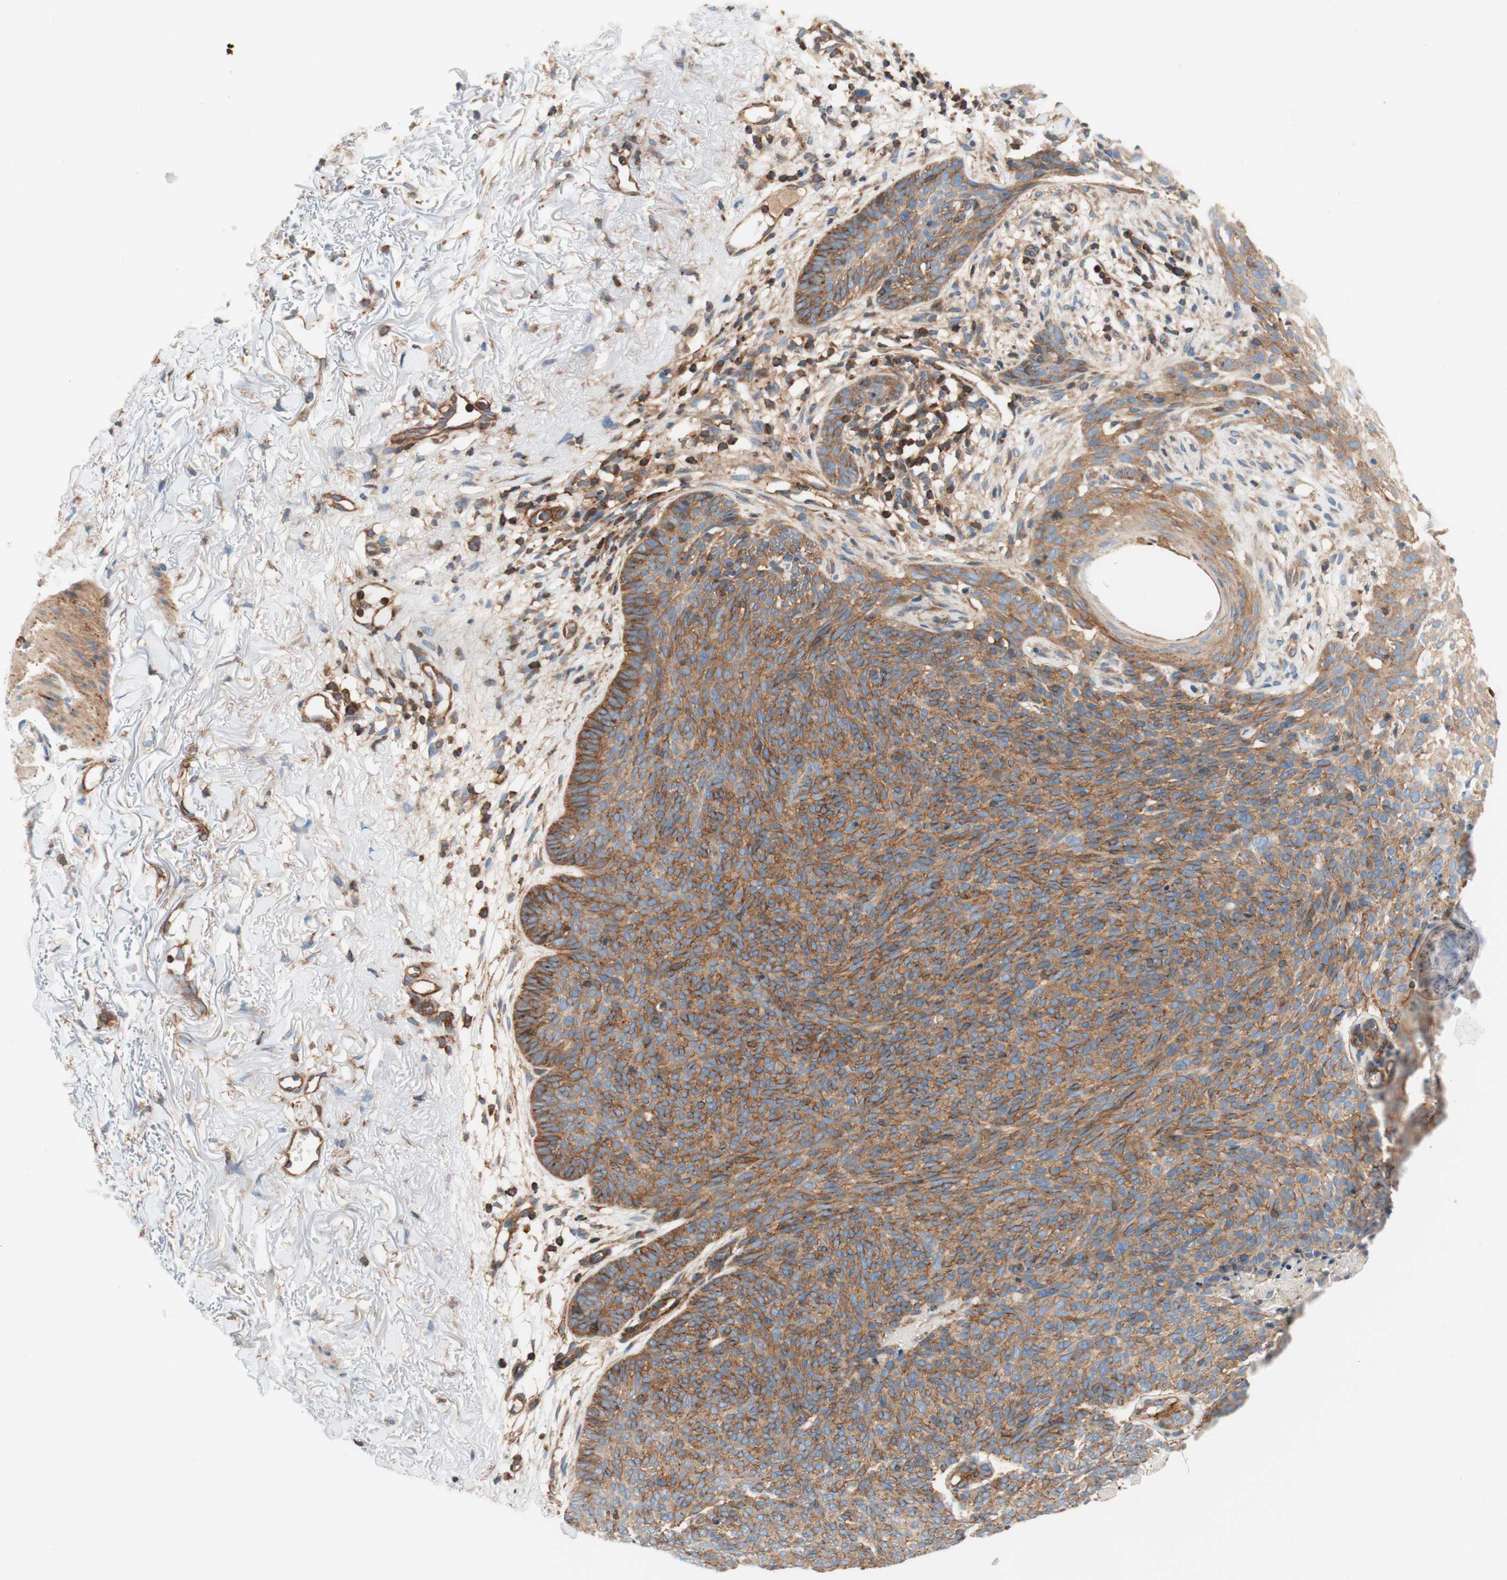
{"staining": {"intensity": "moderate", "quantity": ">75%", "location": "cytoplasmic/membranous"}, "tissue": "skin cancer", "cell_type": "Tumor cells", "image_type": "cancer", "snomed": [{"axis": "morphology", "description": "Normal tissue, NOS"}, {"axis": "morphology", "description": "Basal cell carcinoma"}, {"axis": "topography", "description": "Skin"}], "caption": "Tumor cells show medium levels of moderate cytoplasmic/membranous positivity in about >75% of cells in human skin cancer (basal cell carcinoma).", "gene": "VPS26A", "patient": {"sex": "female", "age": 70}}